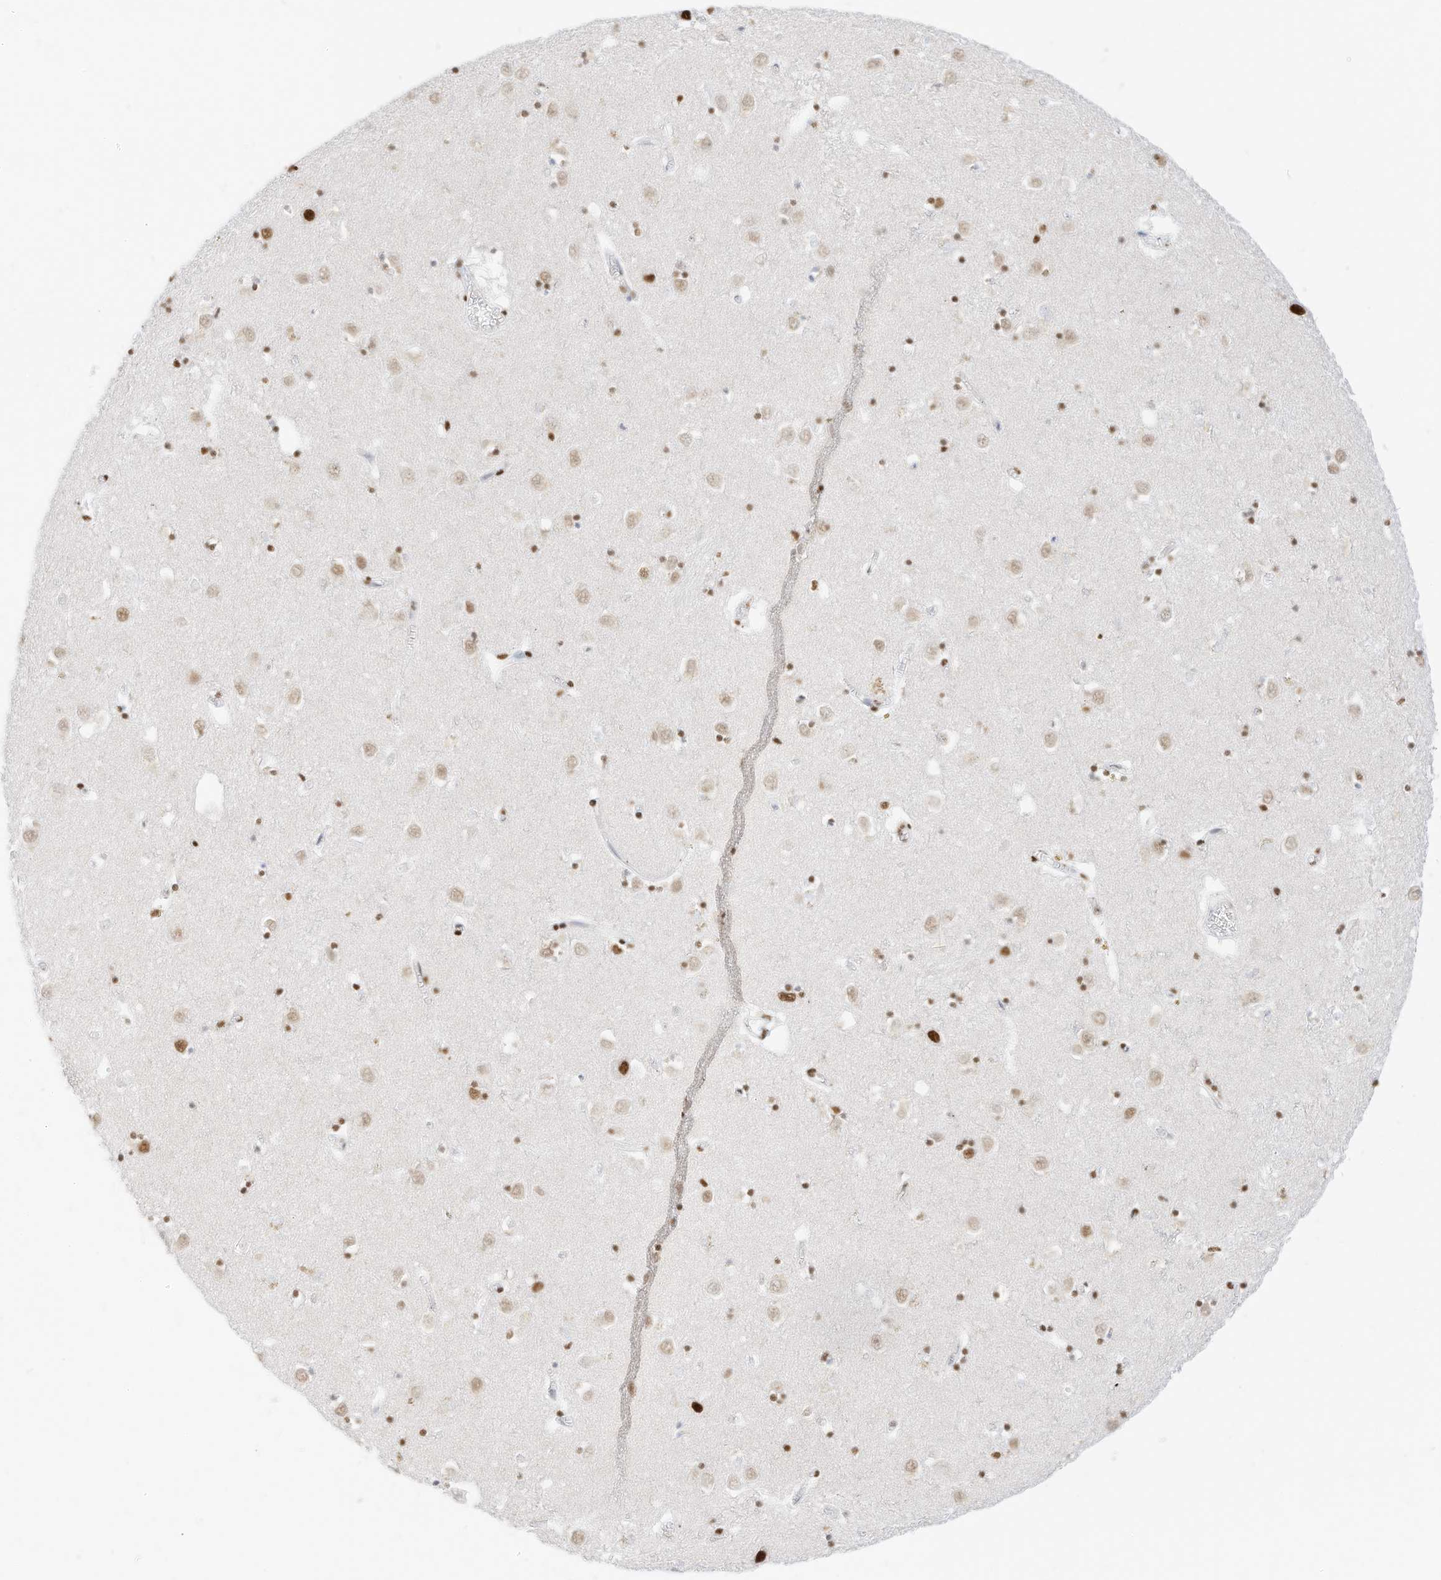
{"staining": {"intensity": "moderate", "quantity": ">75%", "location": "nuclear"}, "tissue": "caudate", "cell_type": "Glial cells", "image_type": "normal", "snomed": [{"axis": "morphology", "description": "Normal tissue, NOS"}, {"axis": "topography", "description": "Lateral ventricle wall"}], "caption": "IHC of unremarkable caudate shows medium levels of moderate nuclear positivity in approximately >75% of glial cells. The staining is performed using DAB (3,3'-diaminobenzidine) brown chromogen to label protein expression. The nuclei are counter-stained blue using hematoxylin.", "gene": "SMARCA2", "patient": {"sex": "male", "age": 70}}